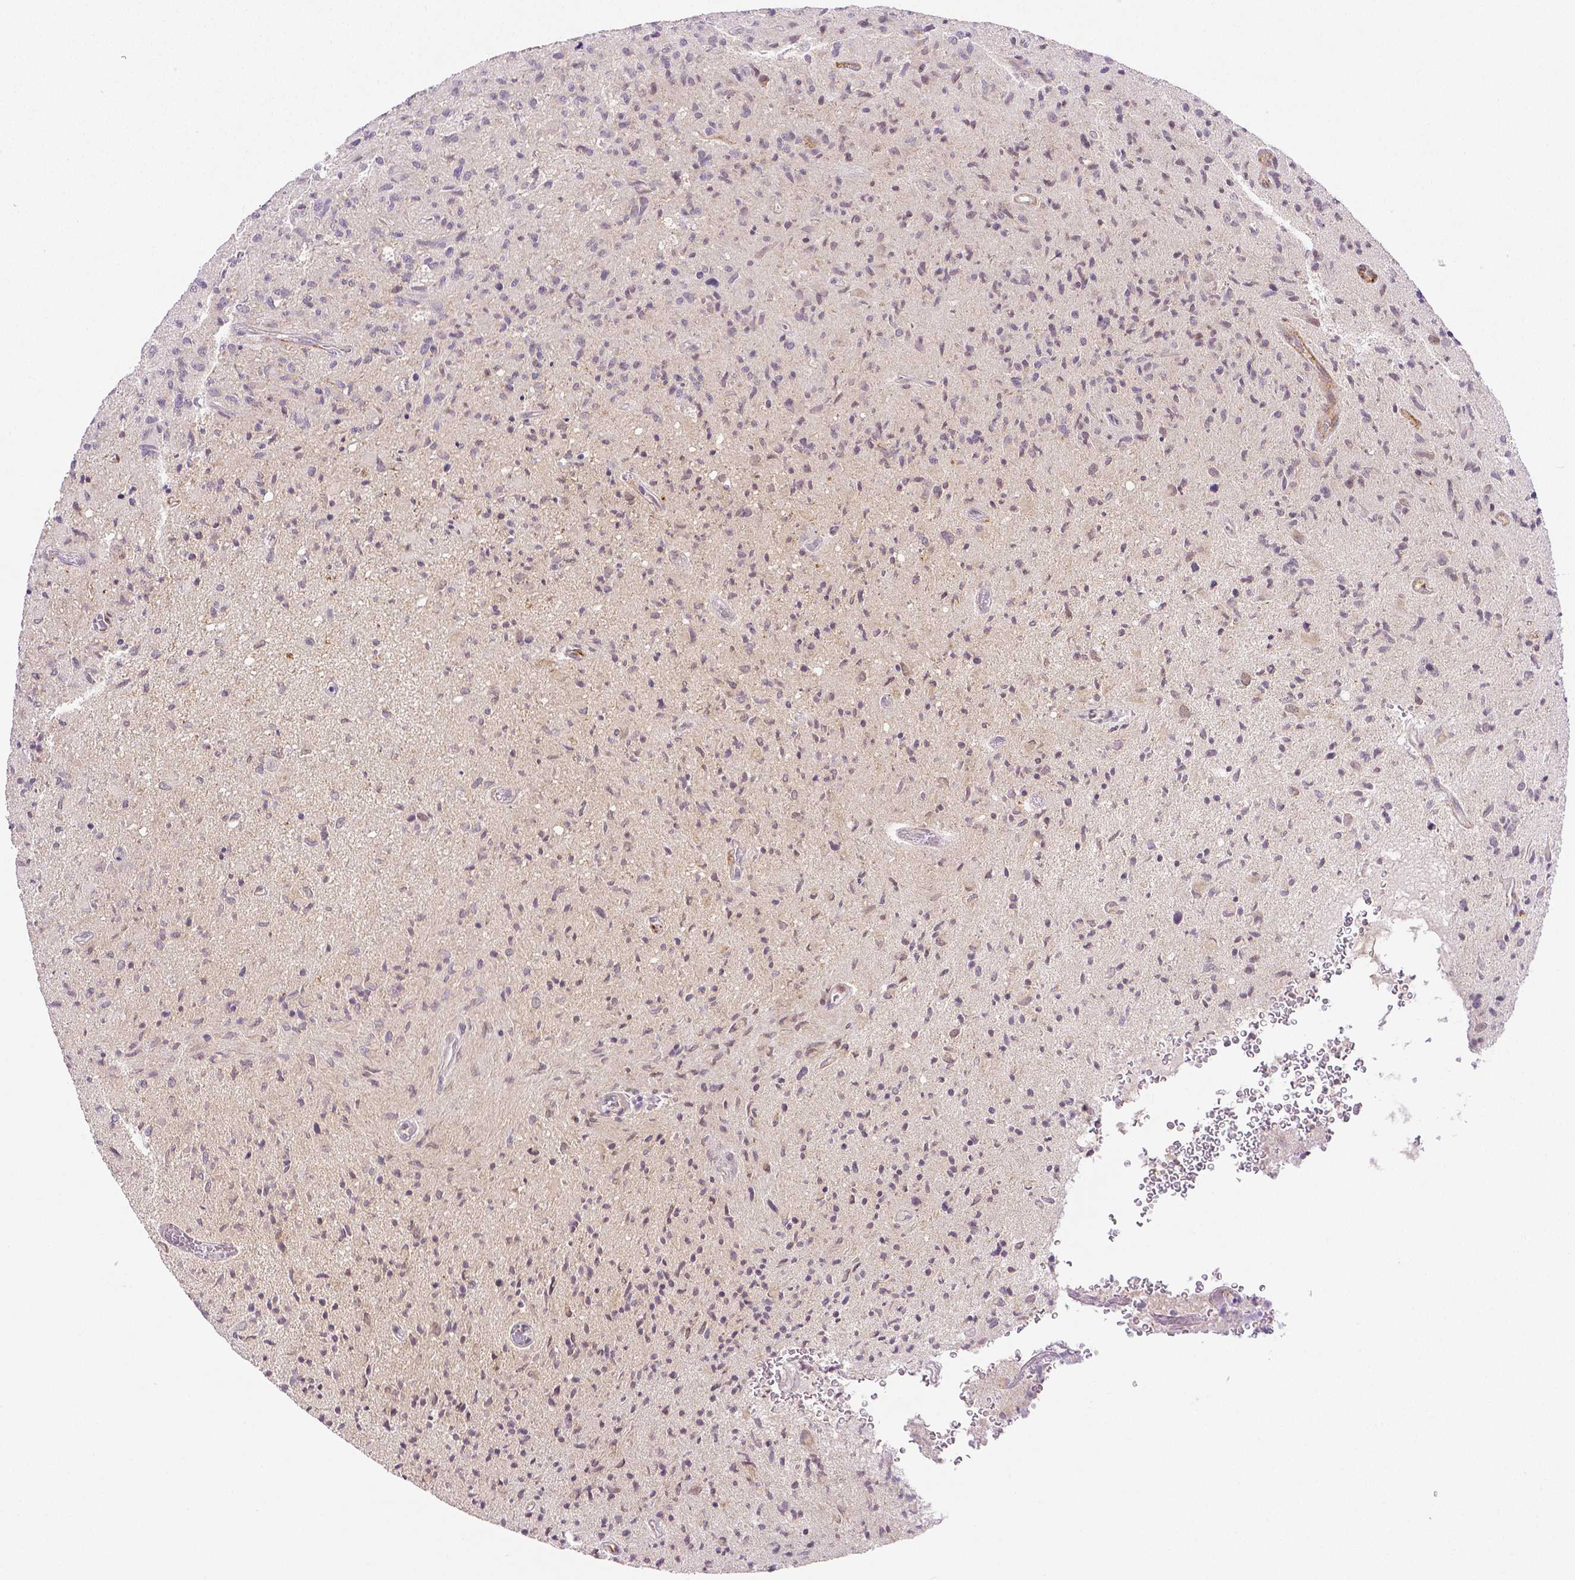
{"staining": {"intensity": "negative", "quantity": "none", "location": "none"}, "tissue": "glioma", "cell_type": "Tumor cells", "image_type": "cancer", "snomed": [{"axis": "morphology", "description": "Glioma, malignant, High grade"}, {"axis": "topography", "description": "Brain"}], "caption": "Histopathology image shows no protein expression in tumor cells of malignant glioma (high-grade) tissue.", "gene": "THY1", "patient": {"sex": "male", "age": 54}}